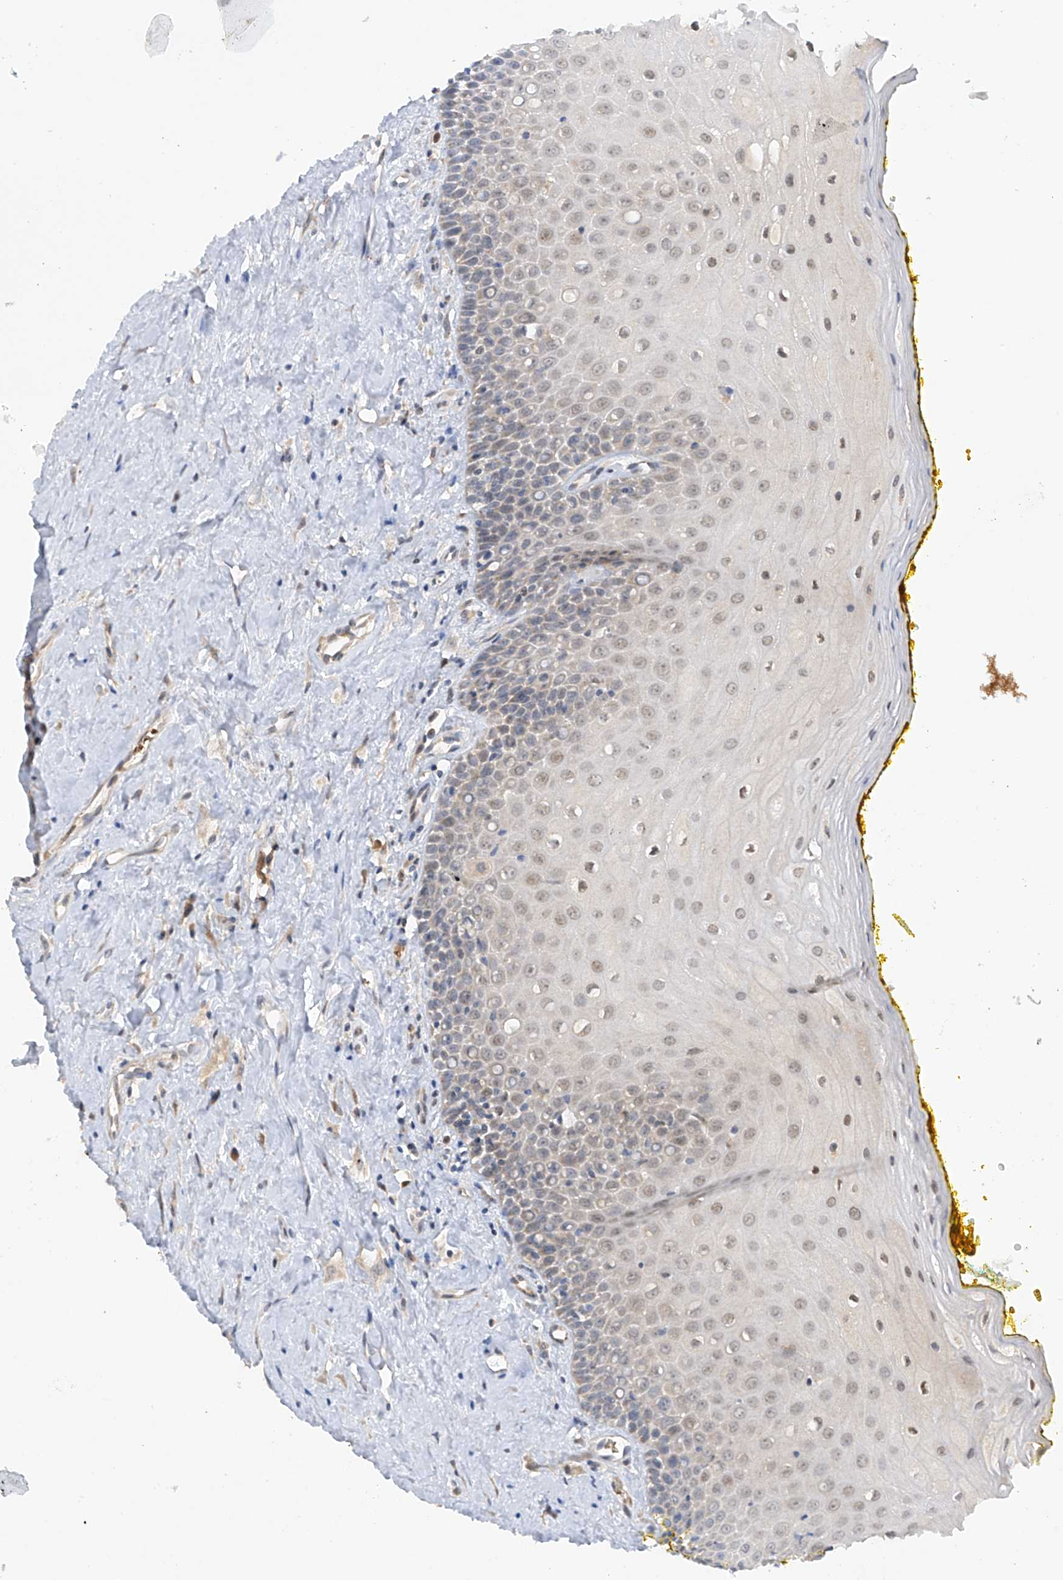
{"staining": {"intensity": "moderate", "quantity": "25%-75%", "location": "nuclear"}, "tissue": "oral mucosa", "cell_type": "Squamous epithelial cells", "image_type": "normal", "snomed": [{"axis": "morphology", "description": "Normal tissue, NOS"}, {"axis": "morphology", "description": "Squamous cell carcinoma, NOS"}, {"axis": "topography", "description": "Oral tissue"}, {"axis": "topography", "description": "Head-Neck"}], "caption": "Immunohistochemical staining of normal human oral mucosa shows 25%-75% levels of moderate nuclear protein positivity in approximately 25%-75% of squamous epithelial cells.", "gene": "METTL18", "patient": {"sex": "female", "age": 70}}